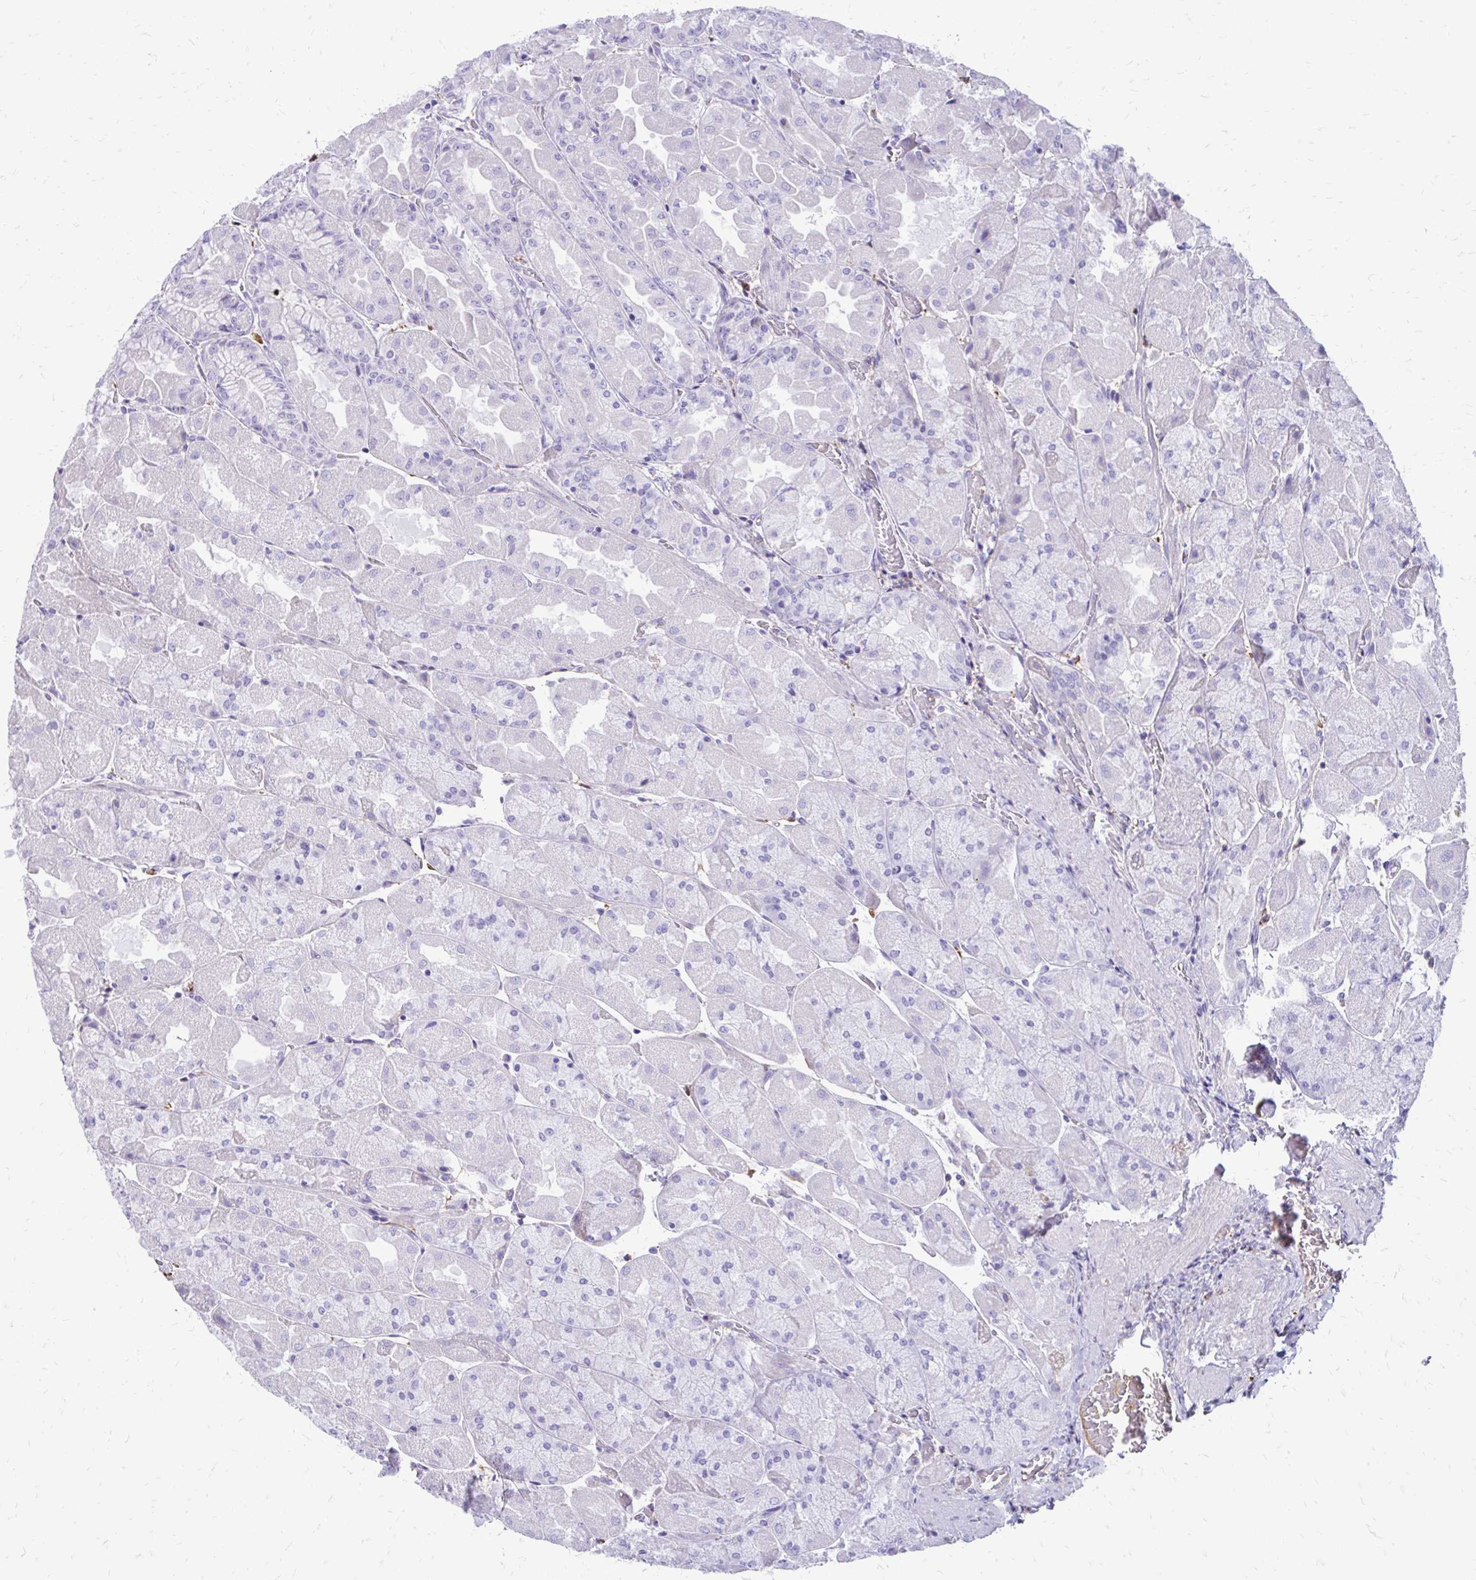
{"staining": {"intensity": "negative", "quantity": "none", "location": "none"}, "tissue": "stomach", "cell_type": "Glandular cells", "image_type": "normal", "snomed": [{"axis": "morphology", "description": "Normal tissue, NOS"}, {"axis": "topography", "description": "Stomach"}], "caption": "DAB immunohistochemical staining of normal human stomach shows no significant expression in glandular cells. (Stains: DAB immunohistochemistry (IHC) with hematoxylin counter stain, Microscopy: brightfield microscopy at high magnification).", "gene": "SIGLEC11", "patient": {"sex": "female", "age": 61}}